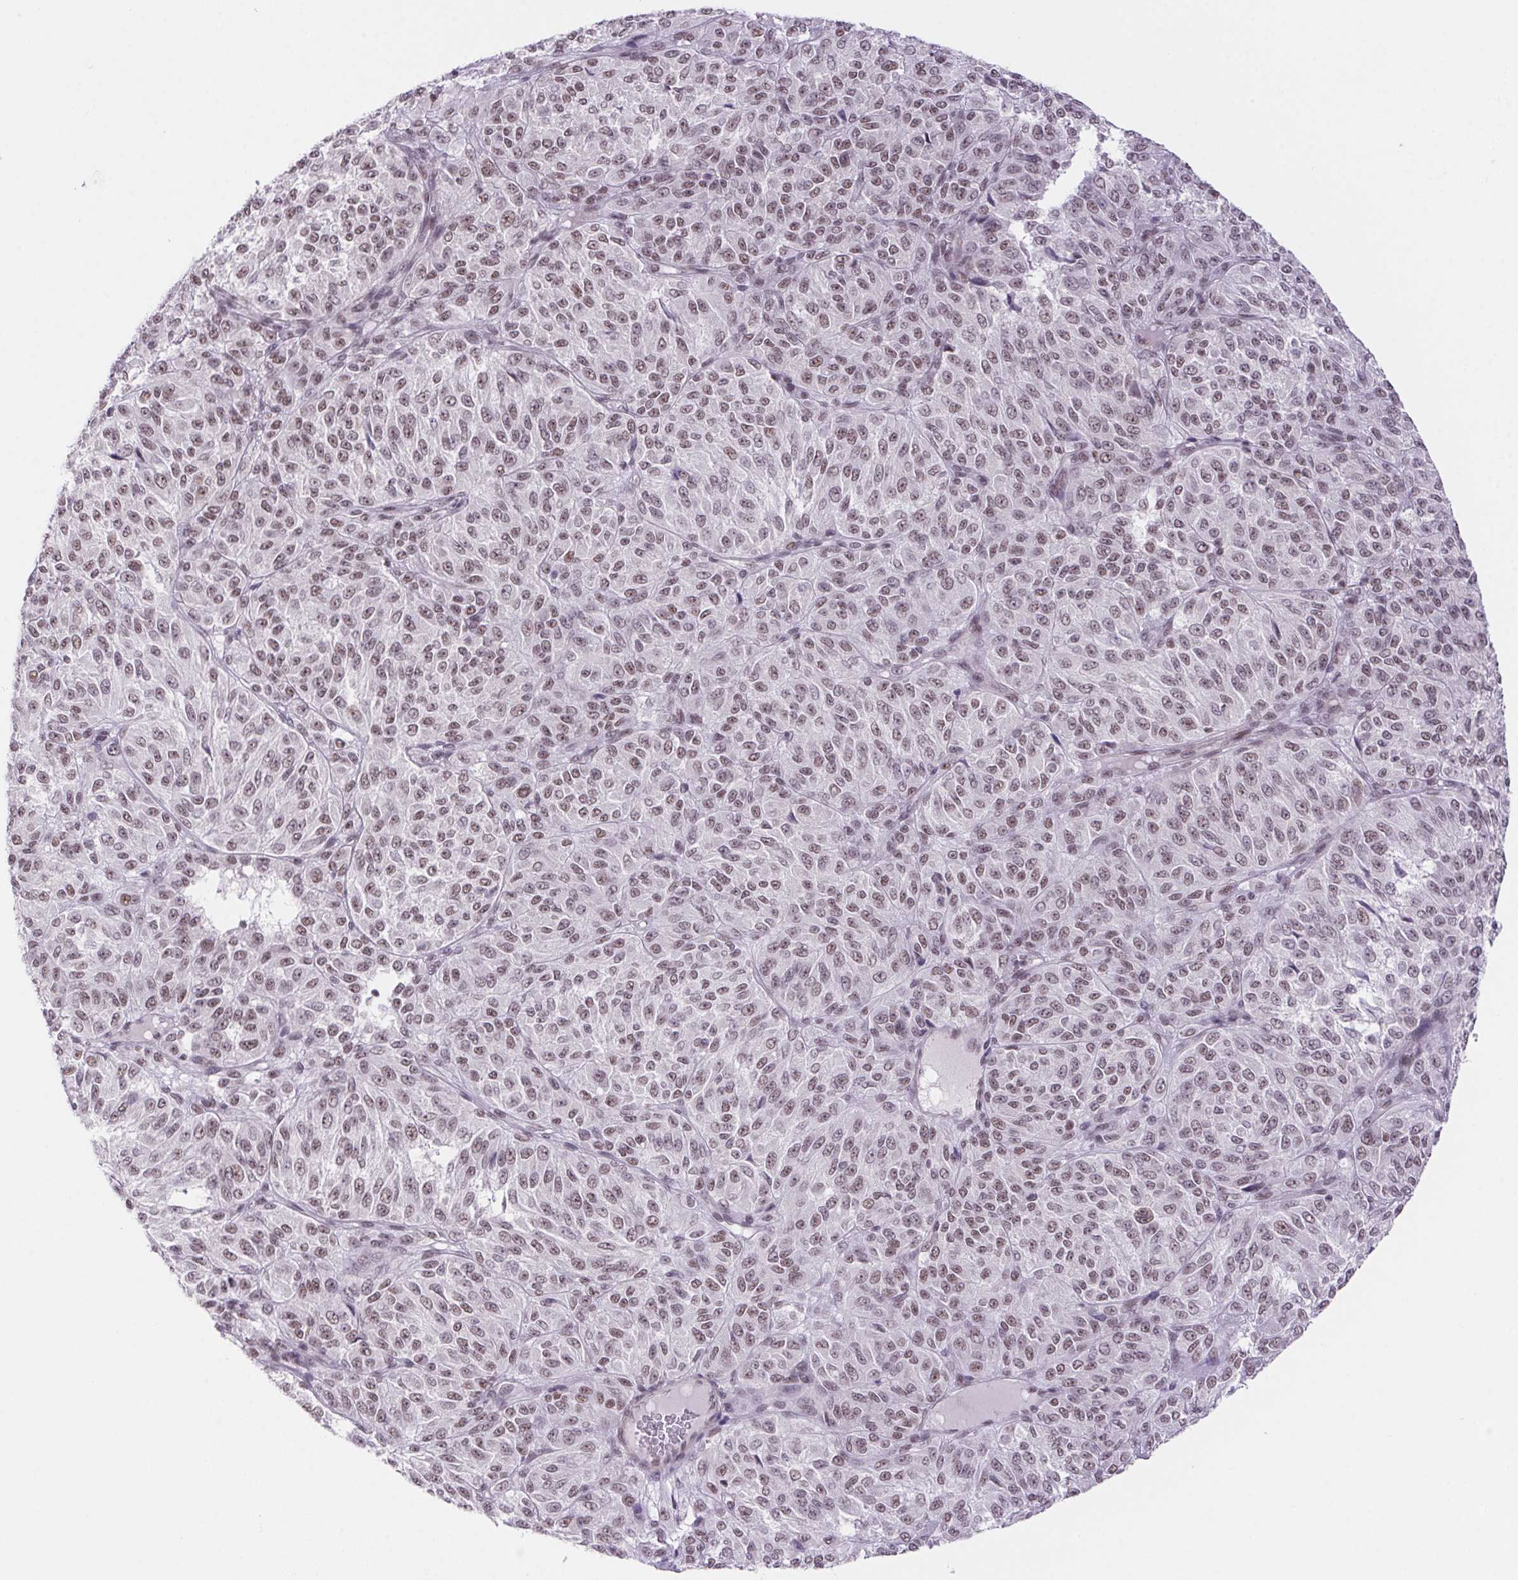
{"staining": {"intensity": "moderate", "quantity": ">75%", "location": "nuclear"}, "tissue": "melanoma", "cell_type": "Tumor cells", "image_type": "cancer", "snomed": [{"axis": "morphology", "description": "Malignant melanoma, Metastatic site"}, {"axis": "topography", "description": "Brain"}], "caption": "Human melanoma stained with a protein marker demonstrates moderate staining in tumor cells.", "gene": "DDX17", "patient": {"sex": "female", "age": 56}}